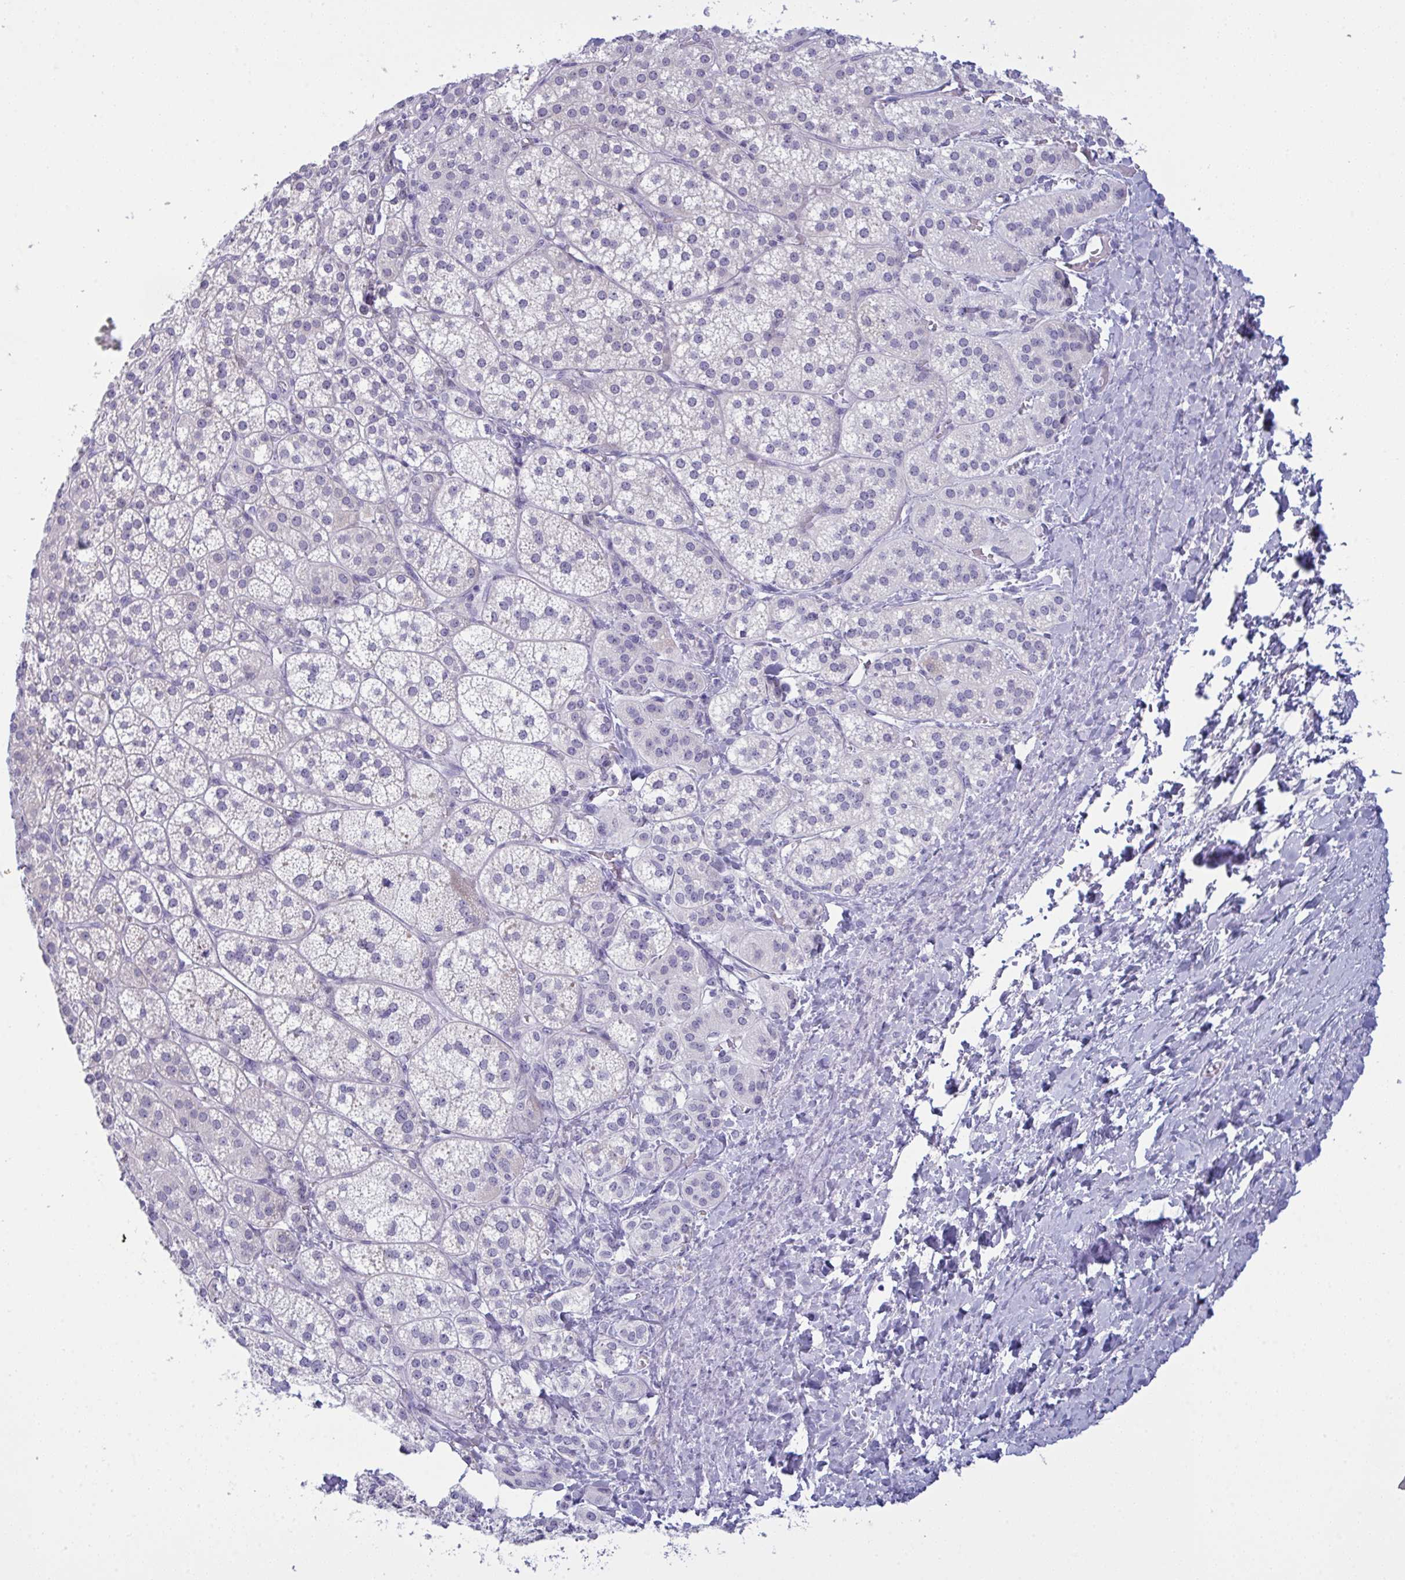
{"staining": {"intensity": "weak", "quantity": "<25%", "location": "cytoplasmic/membranous"}, "tissue": "adrenal gland", "cell_type": "Glandular cells", "image_type": "normal", "snomed": [{"axis": "morphology", "description": "Normal tissue, NOS"}, {"axis": "topography", "description": "Adrenal gland"}], "caption": "Immunohistochemical staining of normal adrenal gland demonstrates no significant positivity in glandular cells.", "gene": "TENT5D", "patient": {"sex": "female", "age": 60}}